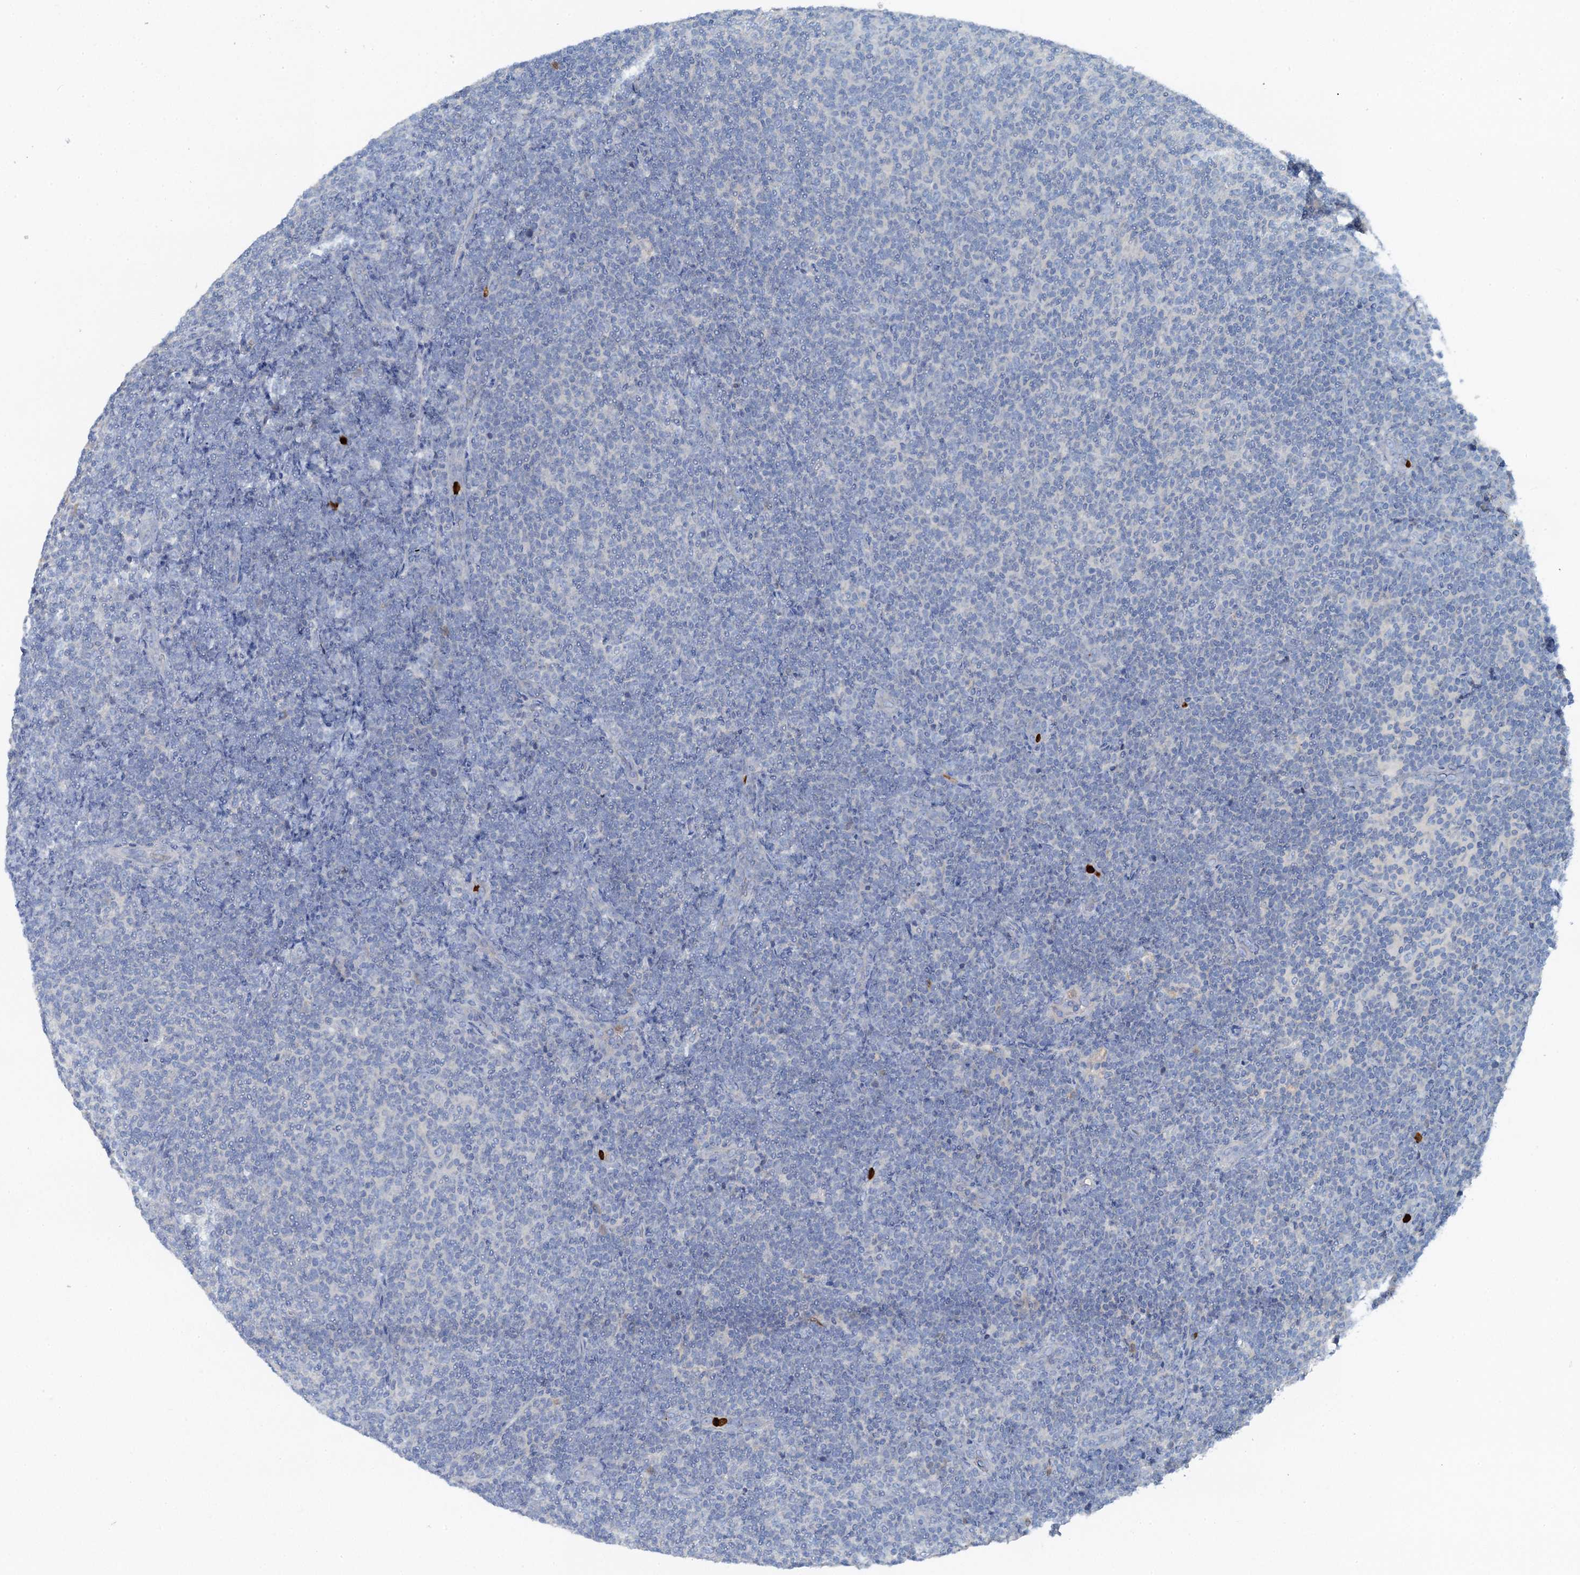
{"staining": {"intensity": "negative", "quantity": "none", "location": "none"}, "tissue": "lymphoma", "cell_type": "Tumor cells", "image_type": "cancer", "snomed": [{"axis": "morphology", "description": "Malignant lymphoma, non-Hodgkin's type, Low grade"}, {"axis": "topography", "description": "Lymph node"}], "caption": "Protein analysis of low-grade malignant lymphoma, non-Hodgkin's type displays no significant expression in tumor cells. The staining is performed using DAB brown chromogen with nuclei counter-stained in using hematoxylin.", "gene": "OTOA", "patient": {"sex": "male", "age": 66}}